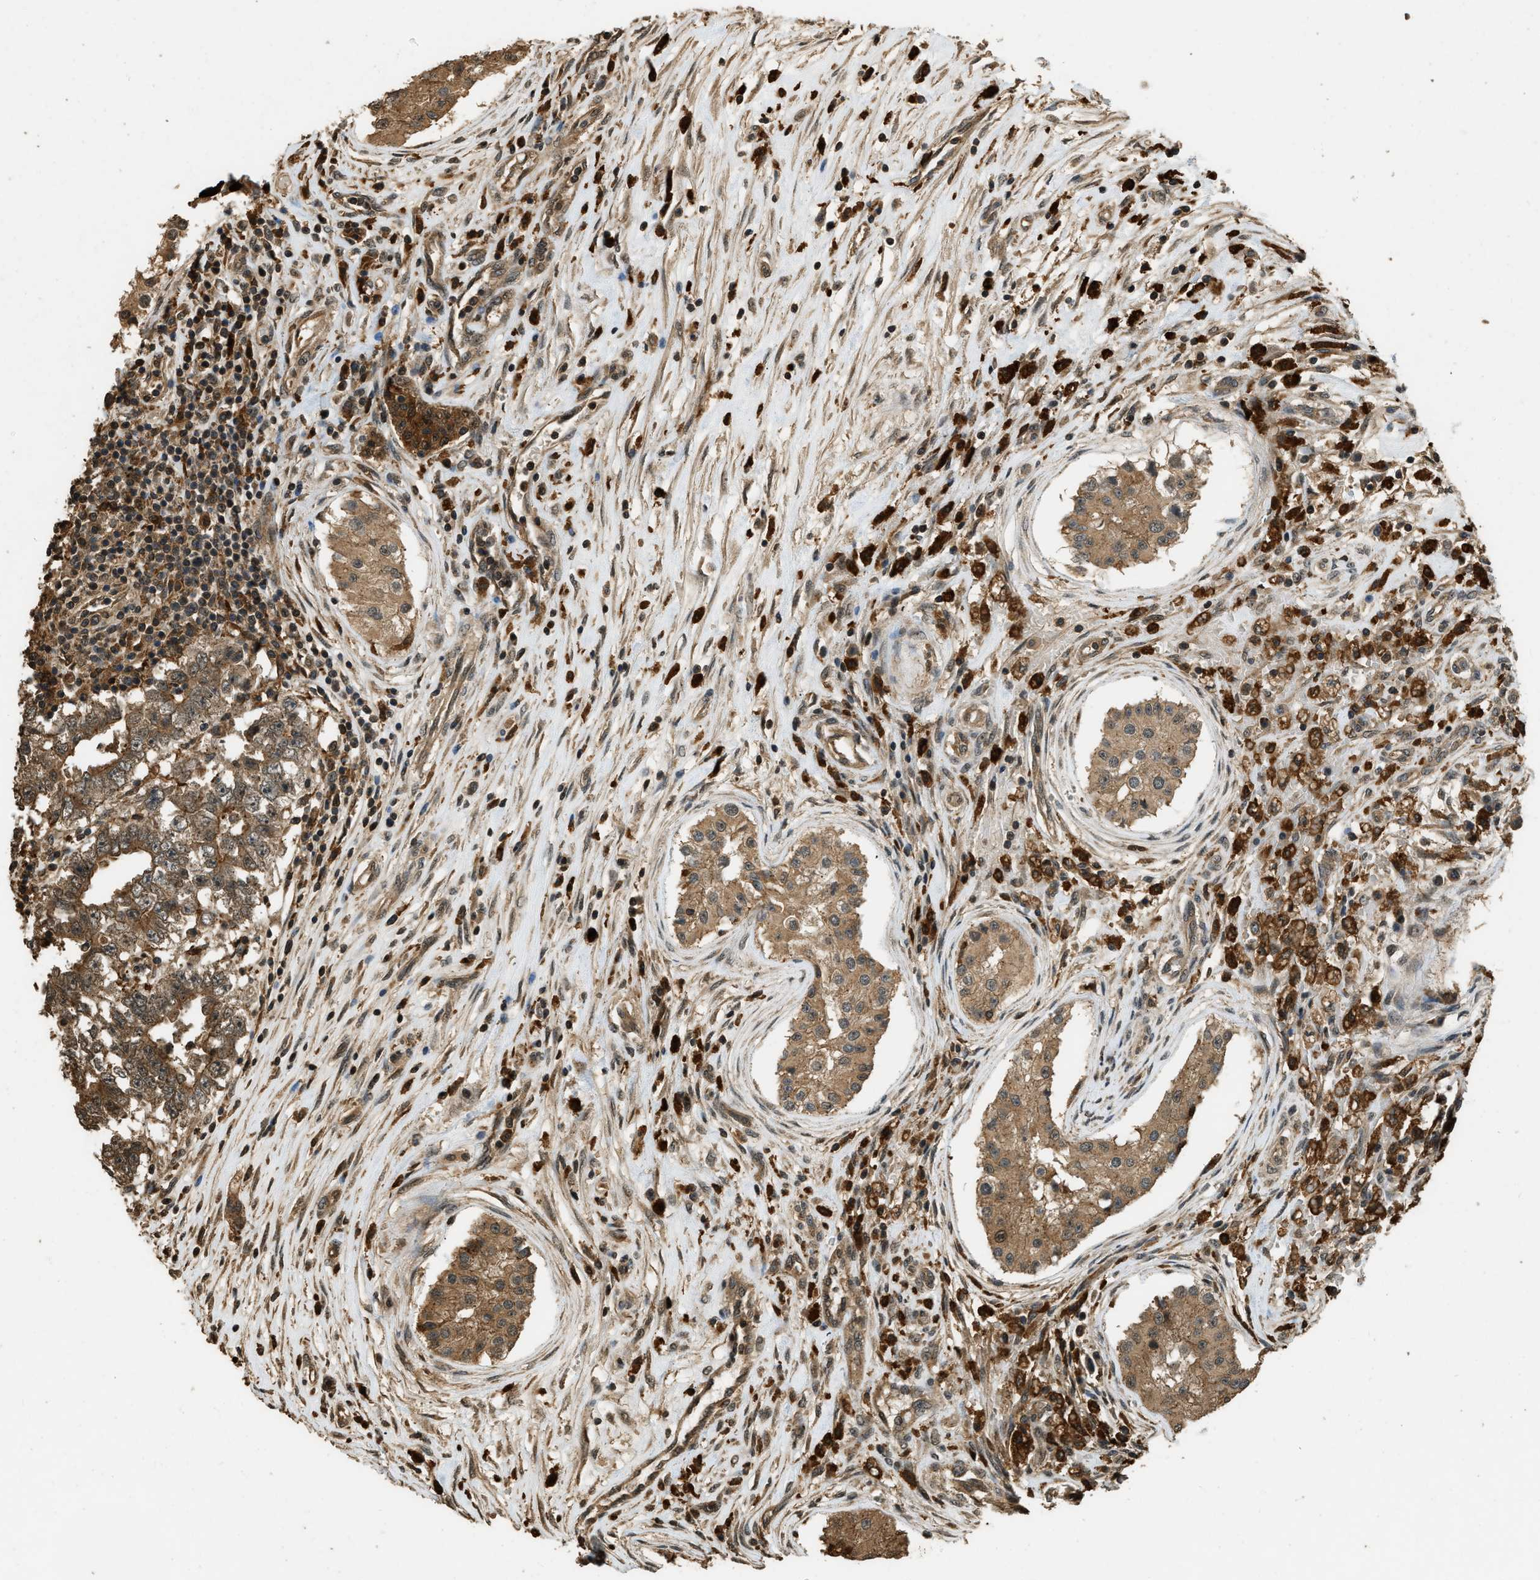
{"staining": {"intensity": "moderate", "quantity": "25%-75%", "location": "cytoplasmic/membranous"}, "tissue": "testis cancer", "cell_type": "Tumor cells", "image_type": "cancer", "snomed": [{"axis": "morphology", "description": "Carcinoma, Embryonal, NOS"}, {"axis": "topography", "description": "Testis"}], "caption": "About 25%-75% of tumor cells in human testis embryonal carcinoma display moderate cytoplasmic/membranous protein staining as visualized by brown immunohistochemical staining.", "gene": "RAP2A", "patient": {"sex": "male", "age": 25}}